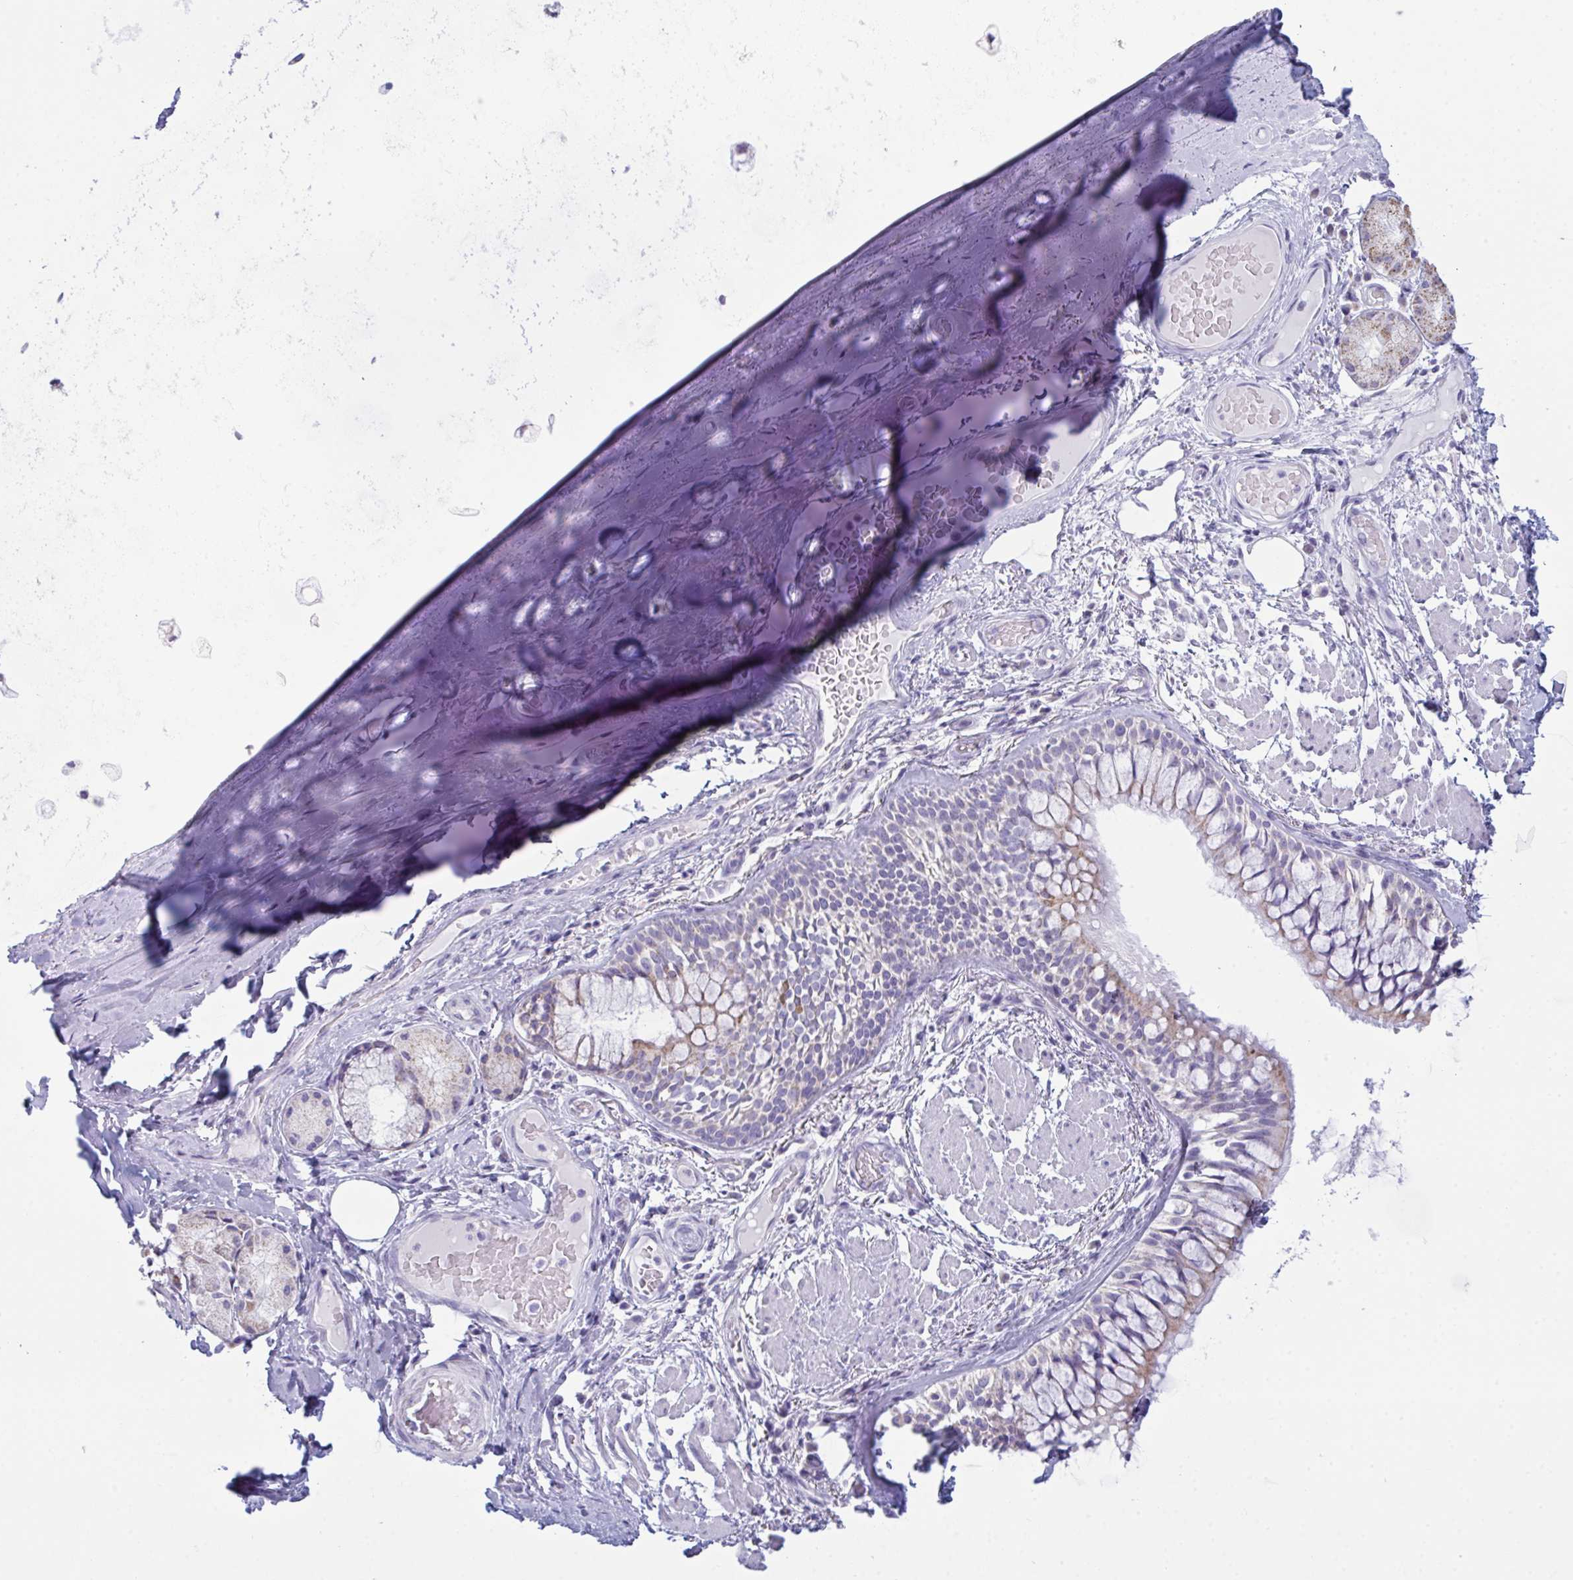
{"staining": {"intensity": "negative", "quantity": "none", "location": "none"}, "tissue": "soft tissue", "cell_type": "Chondrocytes", "image_type": "normal", "snomed": [{"axis": "morphology", "description": "Normal tissue, NOS"}, {"axis": "topography", "description": "Cartilage tissue"}, {"axis": "topography", "description": "Bronchus"}], "caption": "Photomicrograph shows no protein staining in chondrocytes of unremarkable soft tissue. (DAB (3,3'-diaminobenzidine) immunohistochemistry (IHC) visualized using brightfield microscopy, high magnification).", "gene": "BBS1", "patient": {"sex": "male", "age": 64}}